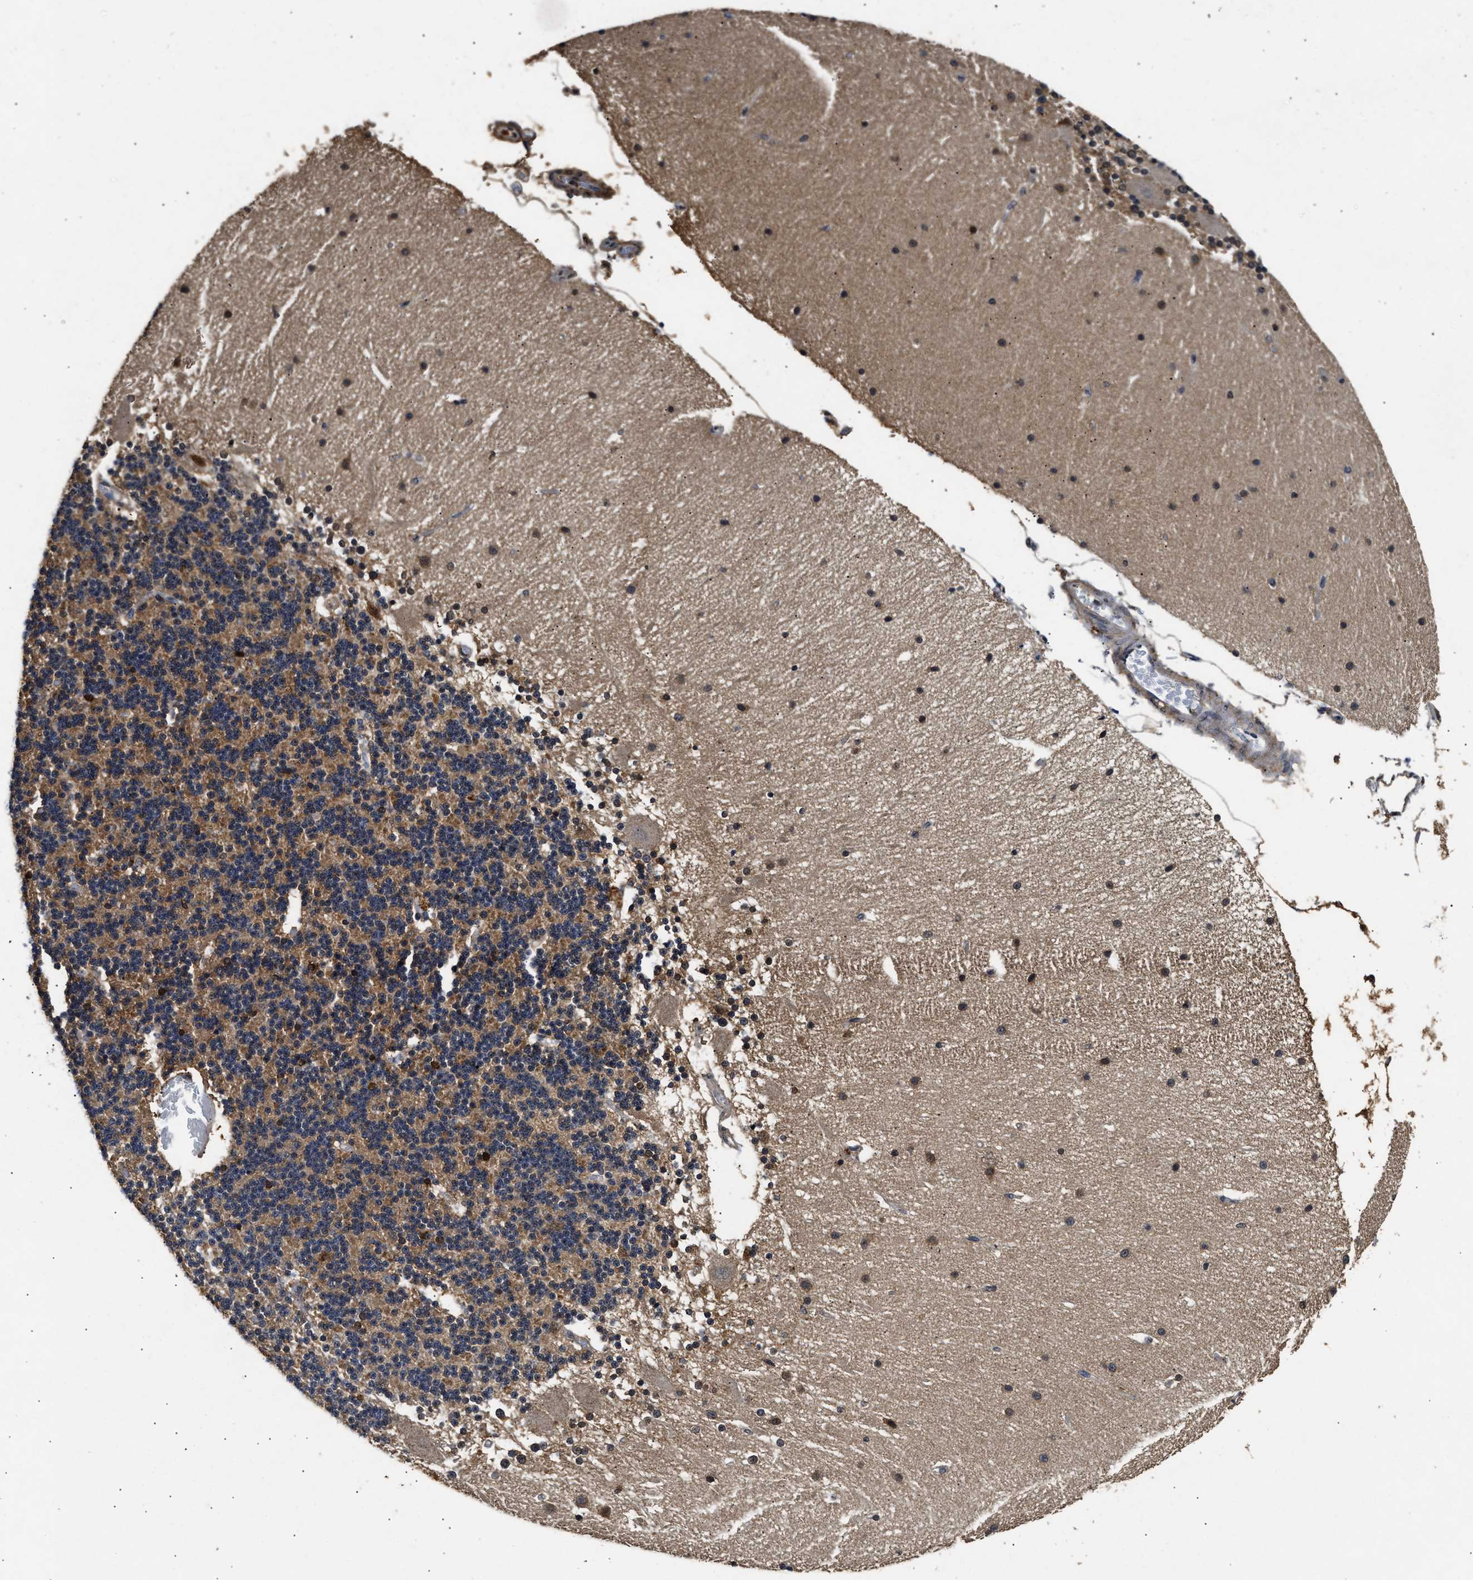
{"staining": {"intensity": "moderate", "quantity": ">75%", "location": "cytoplasmic/membranous"}, "tissue": "cerebellum", "cell_type": "Cells in granular layer", "image_type": "normal", "snomed": [{"axis": "morphology", "description": "Normal tissue, NOS"}, {"axis": "topography", "description": "Cerebellum"}], "caption": "Immunohistochemistry (IHC) staining of unremarkable cerebellum, which reveals medium levels of moderate cytoplasmic/membranous staining in approximately >75% of cells in granular layer indicating moderate cytoplasmic/membranous protein positivity. The staining was performed using DAB (brown) for protein detection and nuclei were counterstained in hematoxylin (blue).", "gene": "ACAT2", "patient": {"sex": "female", "age": 54}}